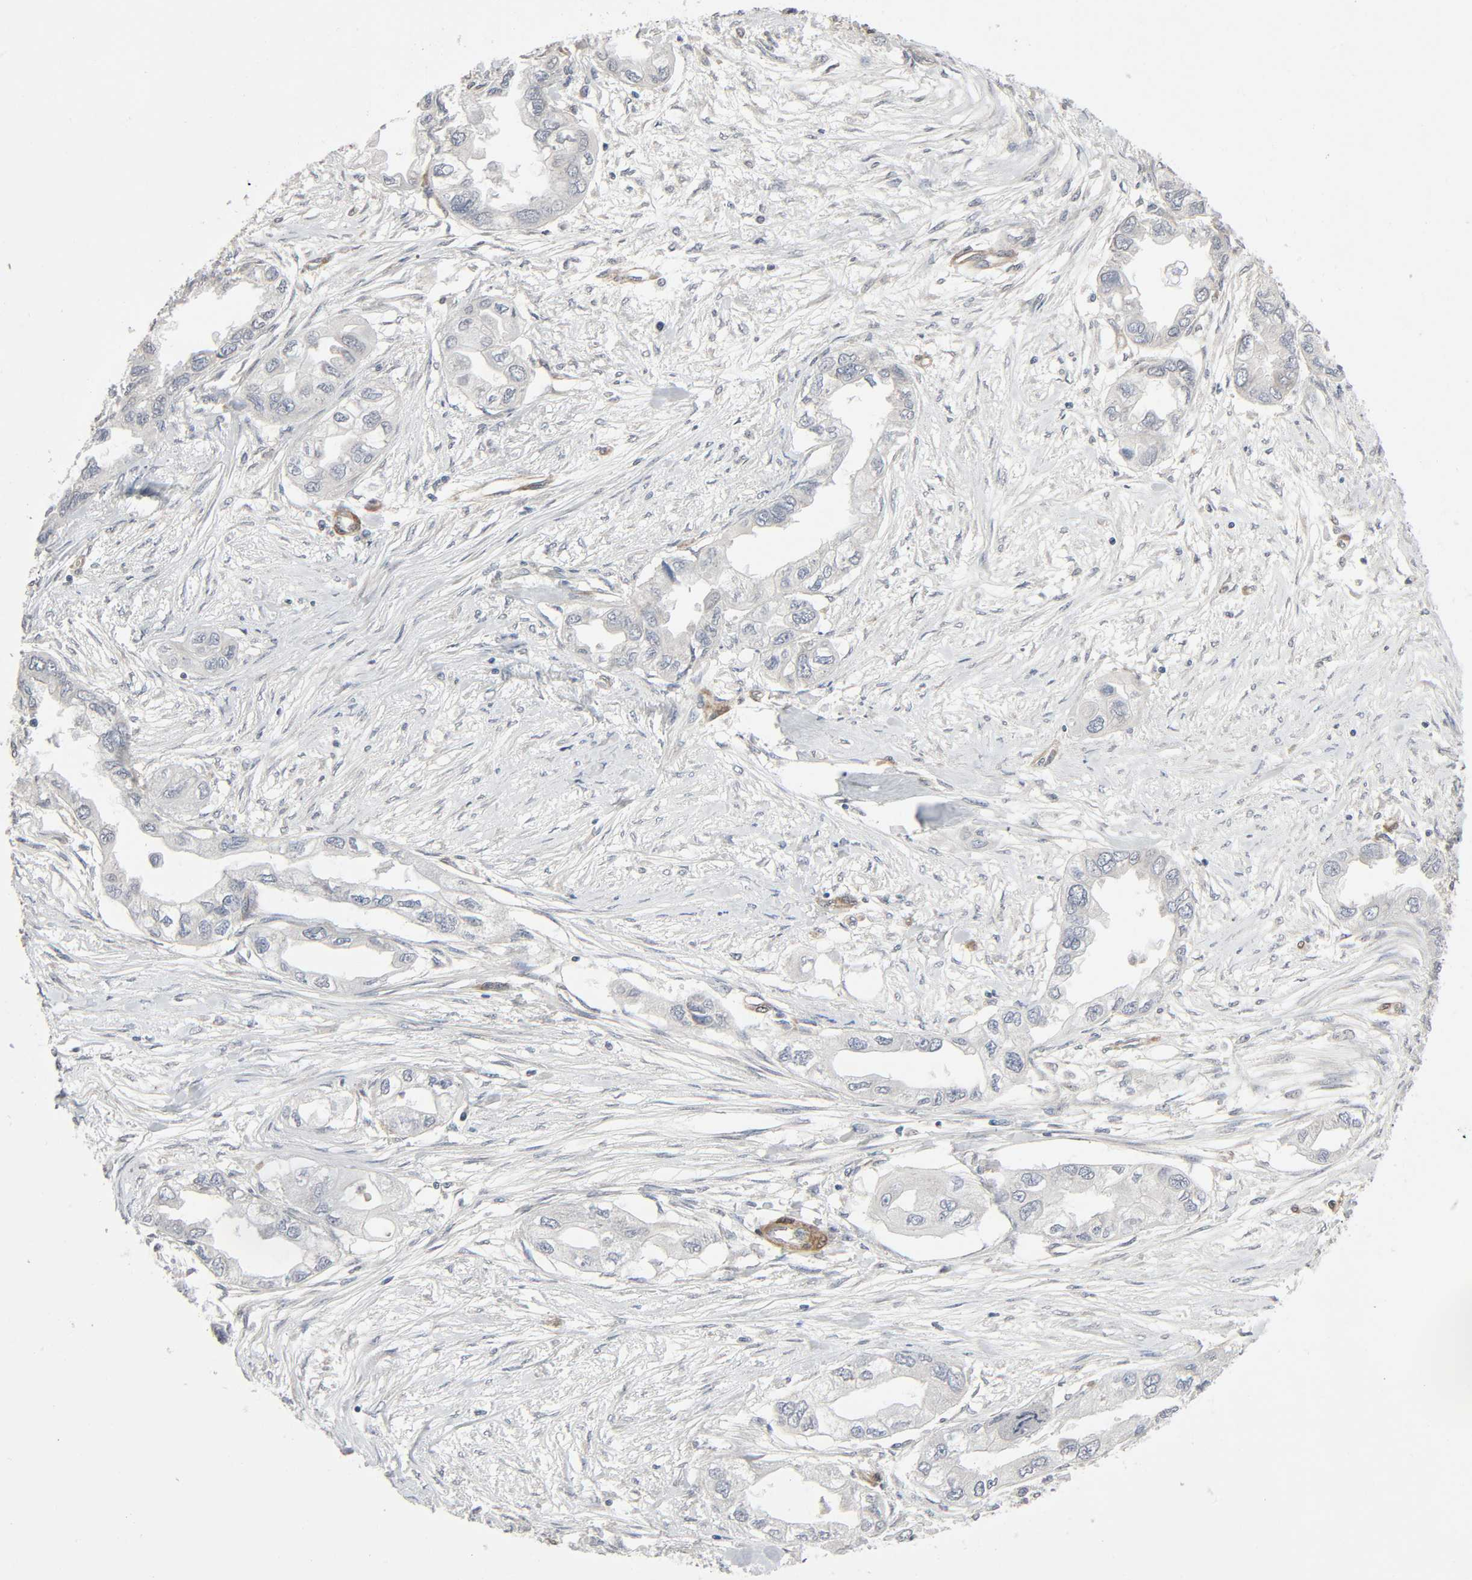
{"staining": {"intensity": "negative", "quantity": "none", "location": "none"}, "tissue": "endometrial cancer", "cell_type": "Tumor cells", "image_type": "cancer", "snomed": [{"axis": "morphology", "description": "Adenocarcinoma, NOS"}, {"axis": "topography", "description": "Endometrium"}], "caption": "Endometrial cancer (adenocarcinoma) was stained to show a protein in brown. There is no significant positivity in tumor cells. (DAB IHC with hematoxylin counter stain).", "gene": "PTK2", "patient": {"sex": "female", "age": 67}}